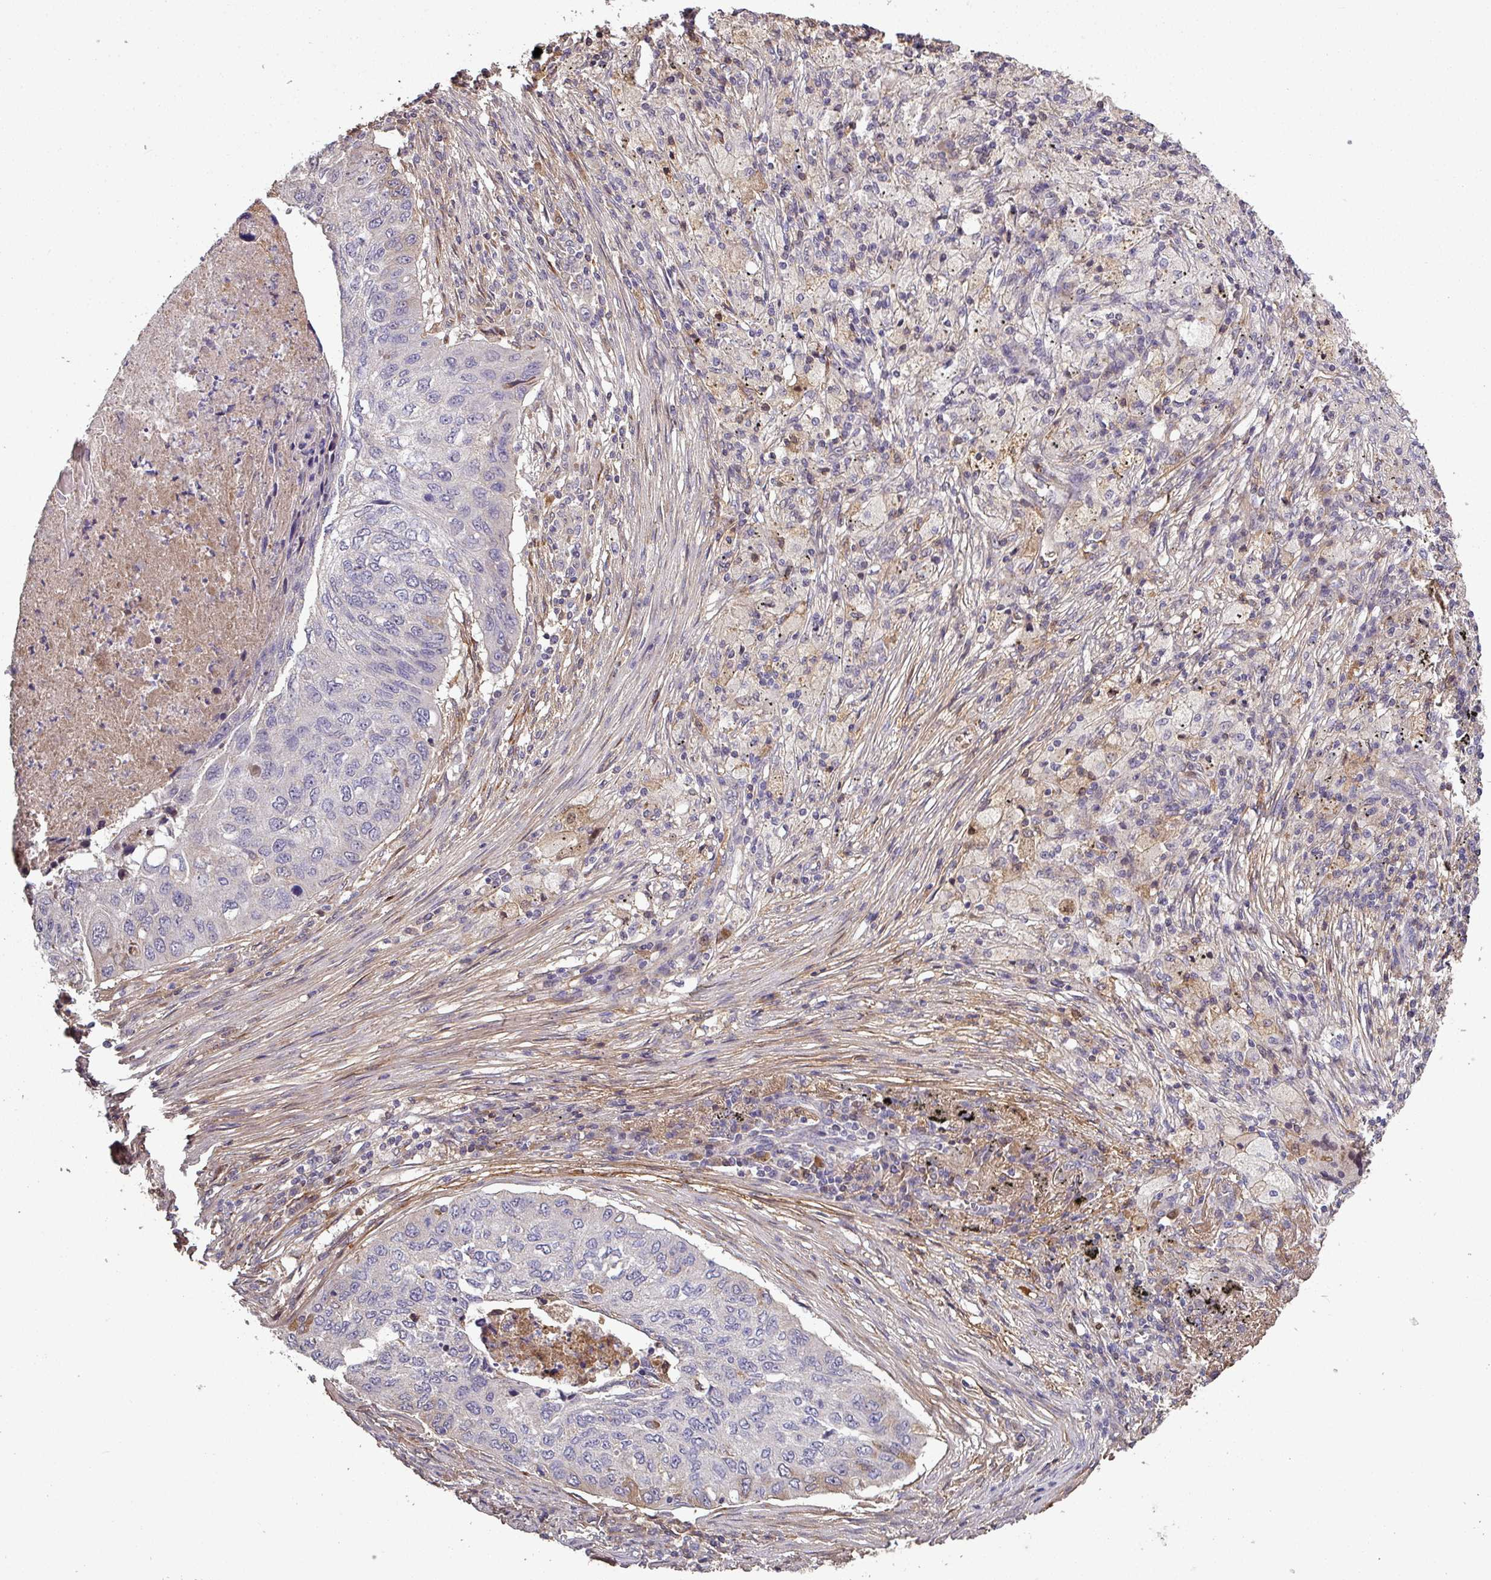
{"staining": {"intensity": "negative", "quantity": "none", "location": "none"}, "tissue": "lung cancer", "cell_type": "Tumor cells", "image_type": "cancer", "snomed": [{"axis": "morphology", "description": "Squamous cell carcinoma, NOS"}, {"axis": "topography", "description": "Lung"}], "caption": "IHC histopathology image of neoplastic tissue: human lung cancer (squamous cell carcinoma) stained with DAB displays no significant protein expression in tumor cells.", "gene": "ISLR", "patient": {"sex": "female", "age": 63}}